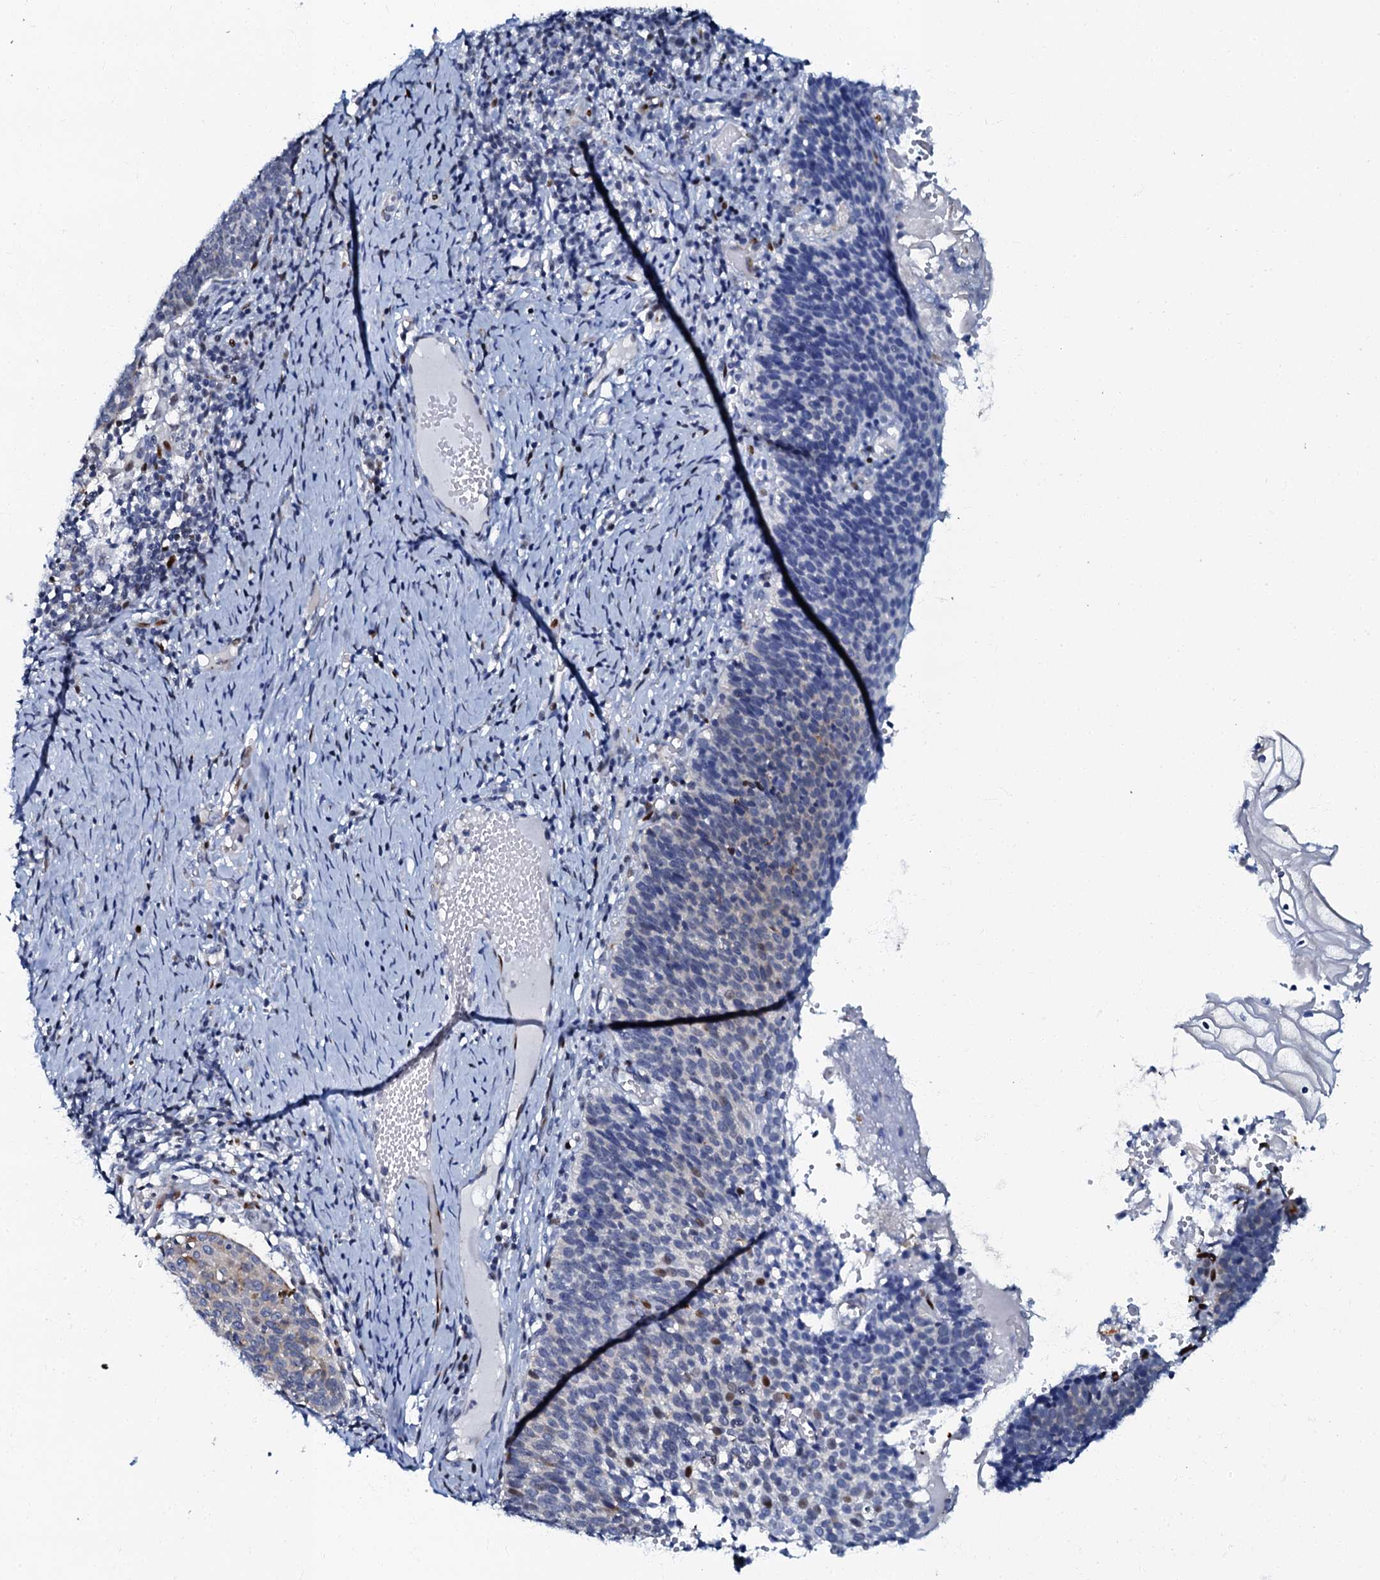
{"staining": {"intensity": "weak", "quantity": "<25%", "location": "cytoplasmic/membranous"}, "tissue": "cervical cancer", "cell_type": "Tumor cells", "image_type": "cancer", "snomed": [{"axis": "morphology", "description": "Normal tissue, NOS"}, {"axis": "morphology", "description": "Squamous cell carcinoma, NOS"}, {"axis": "topography", "description": "Cervix"}], "caption": "This is an IHC image of cervical squamous cell carcinoma. There is no staining in tumor cells.", "gene": "MFSD5", "patient": {"sex": "female", "age": 39}}